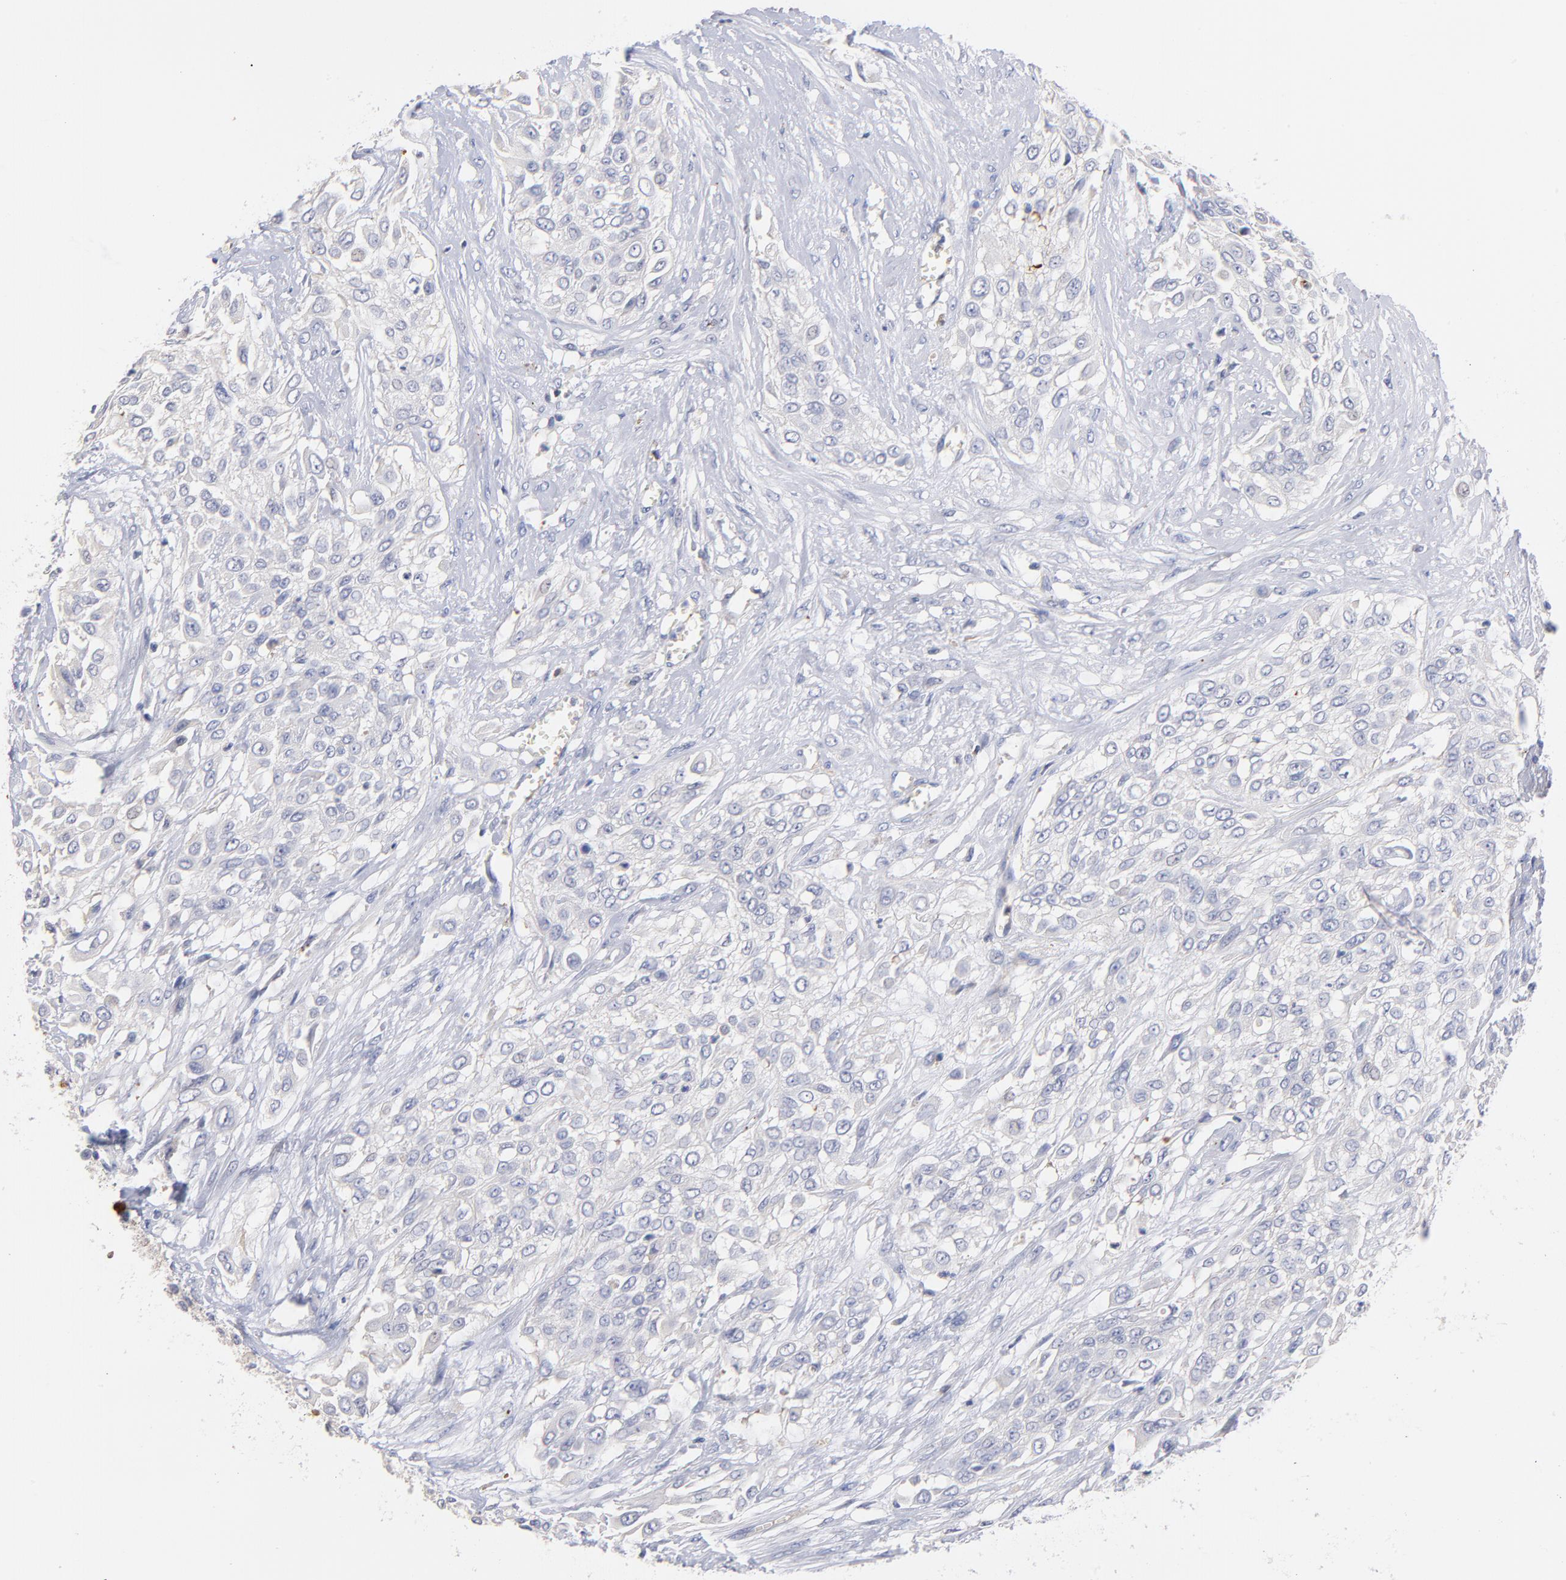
{"staining": {"intensity": "negative", "quantity": "none", "location": "none"}, "tissue": "urothelial cancer", "cell_type": "Tumor cells", "image_type": "cancer", "snomed": [{"axis": "morphology", "description": "Urothelial carcinoma, High grade"}, {"axis": "topography", "description": "Urinary bladder"}], "caption": "Urothelial cancer was stained to show a protein in brown. There is no significant positivity in tumor cells.", "gene": "KREMEN2", "patient": {"sex": "male", "age": 57}}